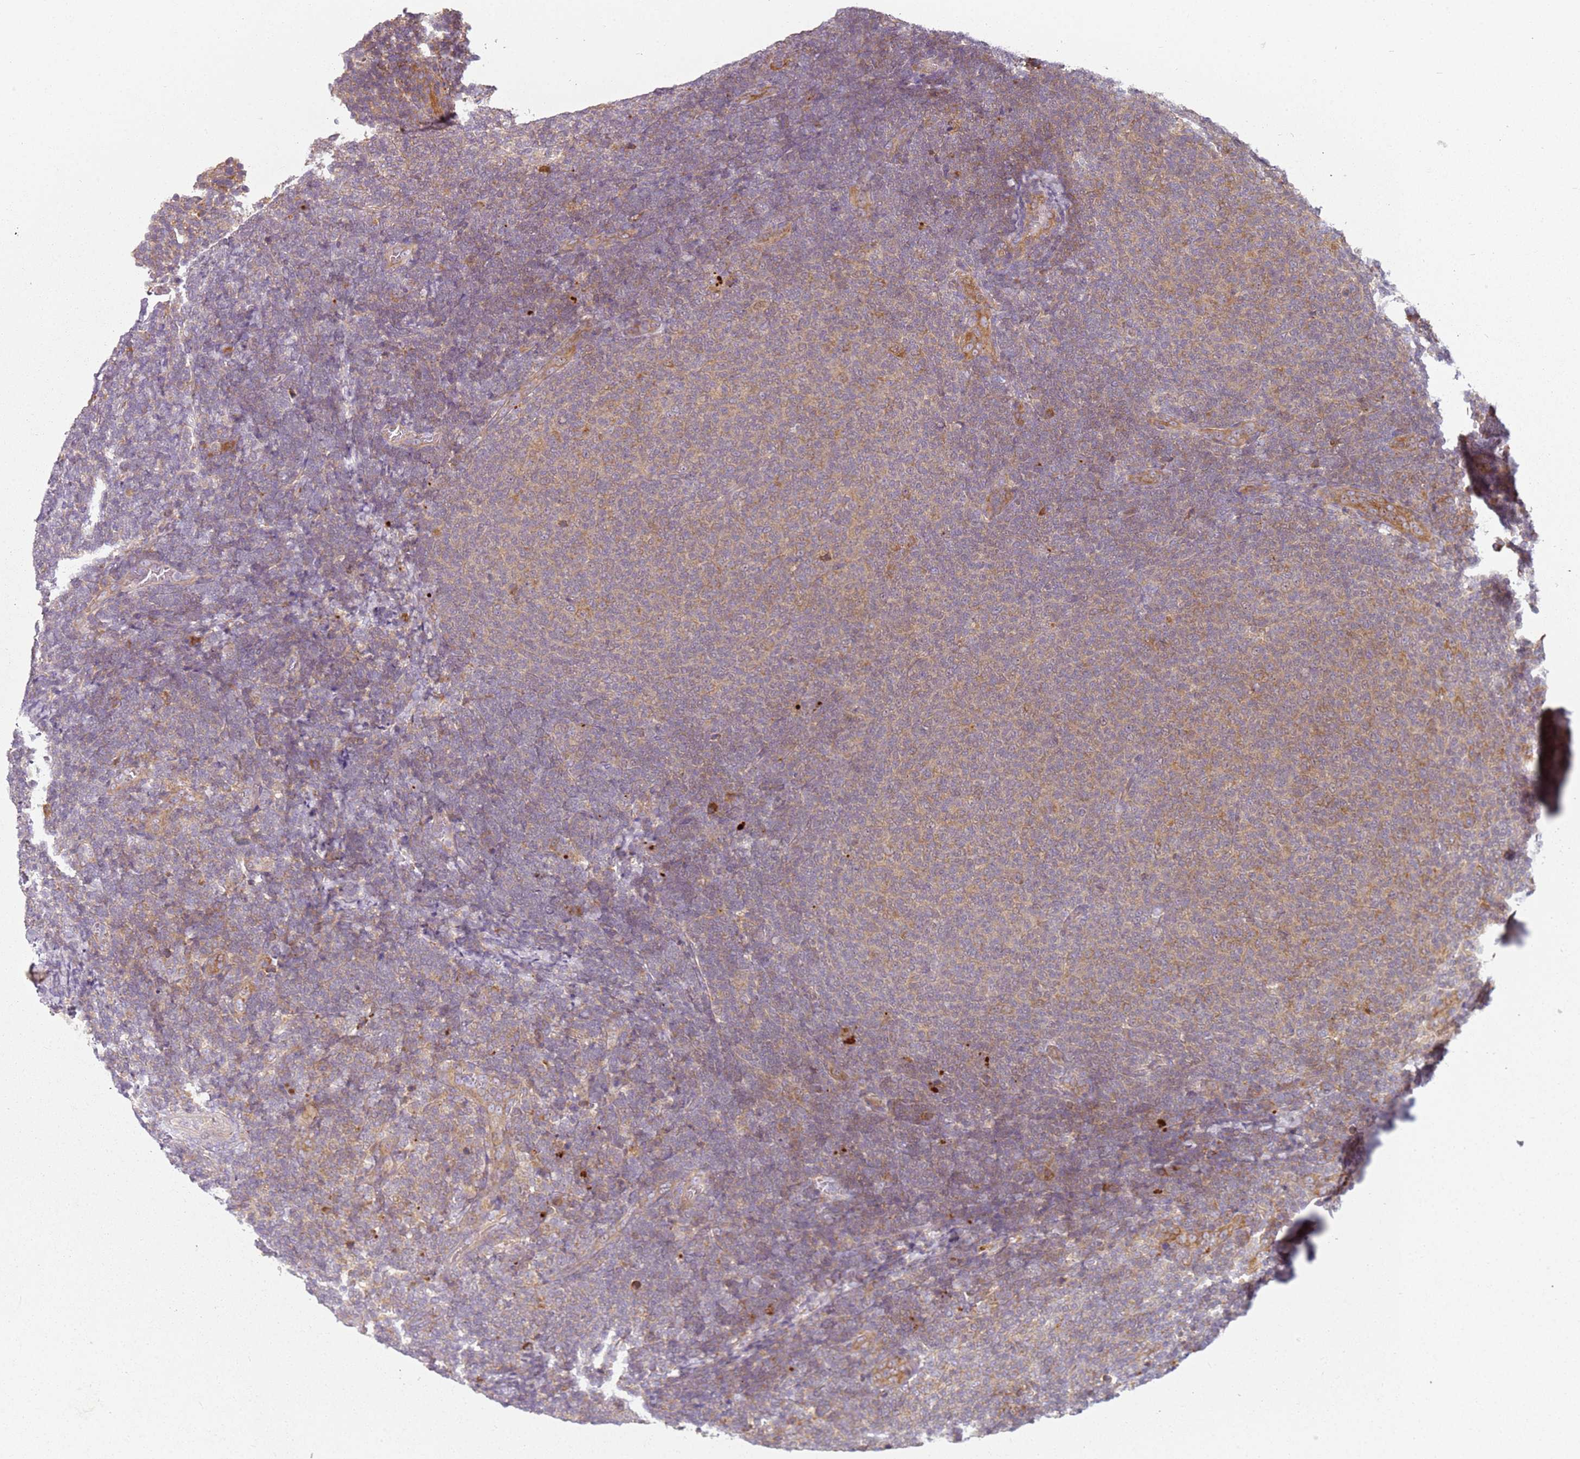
{"staining": {"intensity": "weak", "quantity": "25%-75%", "location": "cytoplasmic/membranous"}, "tissue": "lymphoma", "cell_type": "Tumor cells", "image_type": "cancer", "snomed": [{"axis": "morphology", "description": "Malignant lymphoma, non-Hodgkin's type, Low grade"}, {"axis": "topography", "description": "Lymph node"}], "caption": "Tumor cells show weak cytoplasmic/membranous staining in approximately 25%-75% of cells in lymphoma. The staining was performed using DAB (3,3'-diaminobenzidine) to visualize the protein expression in brown, while the nuclei were stained in blue with hematoxylin (Magnification: 20x).", "gene": "RPS28", "patient": {"sex": "male", "age": 66}}